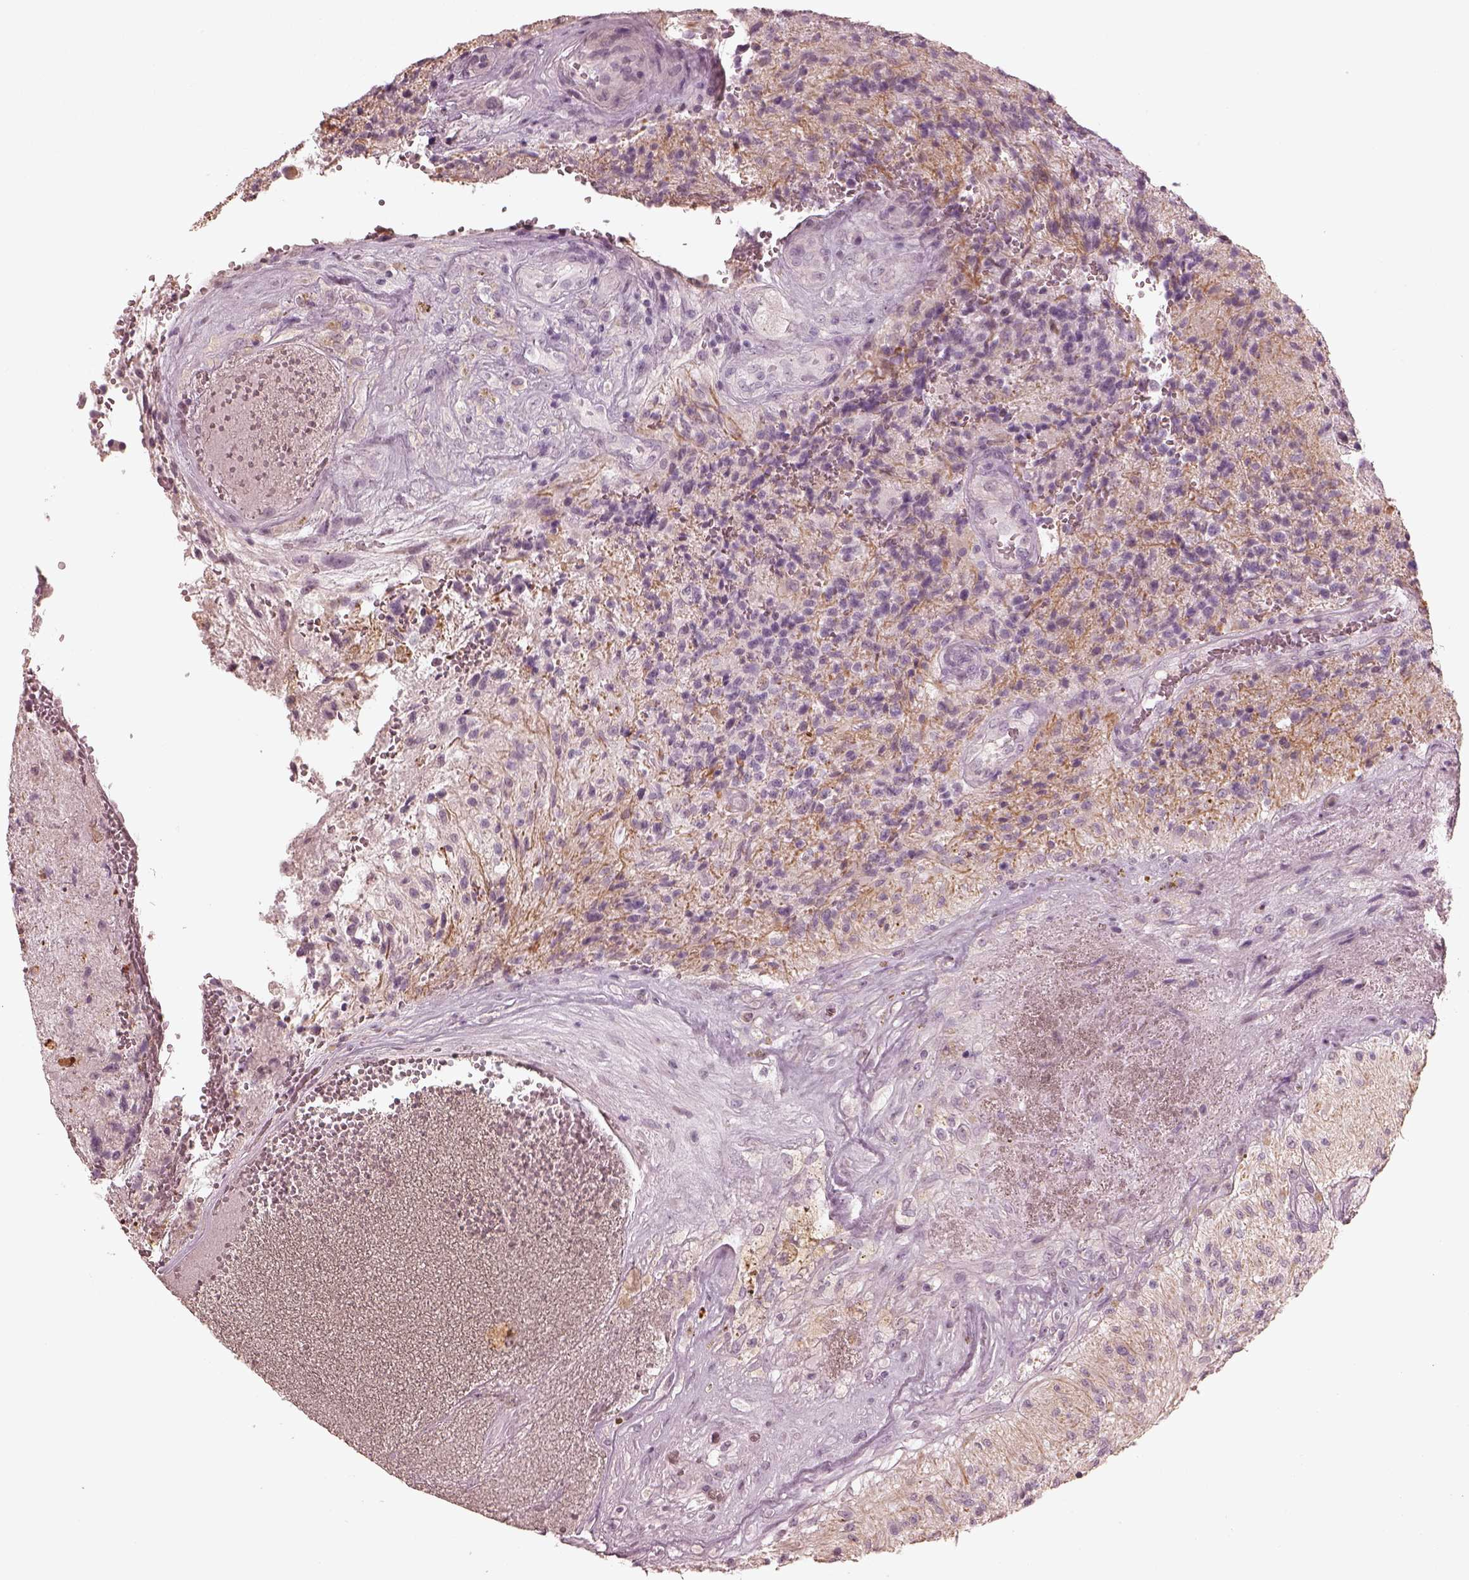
{"staining": {"intensity": "negative", "quantity": "none", "location": "none"}, "tissue": "glioma", "cell_type": "Tumor cells", "image_type": "cancer", "snomed": [{"axis": "morphology", "description": "Glioma, malignant, High grade"}, {"axis": "topography", "description": "Brain"}], "caption": "This is an immunohistochemistry image of human glioma. There is no staining in tumor cells.", "gene": "ADRB3", "patient": {"sex": "male", "age": 56}}